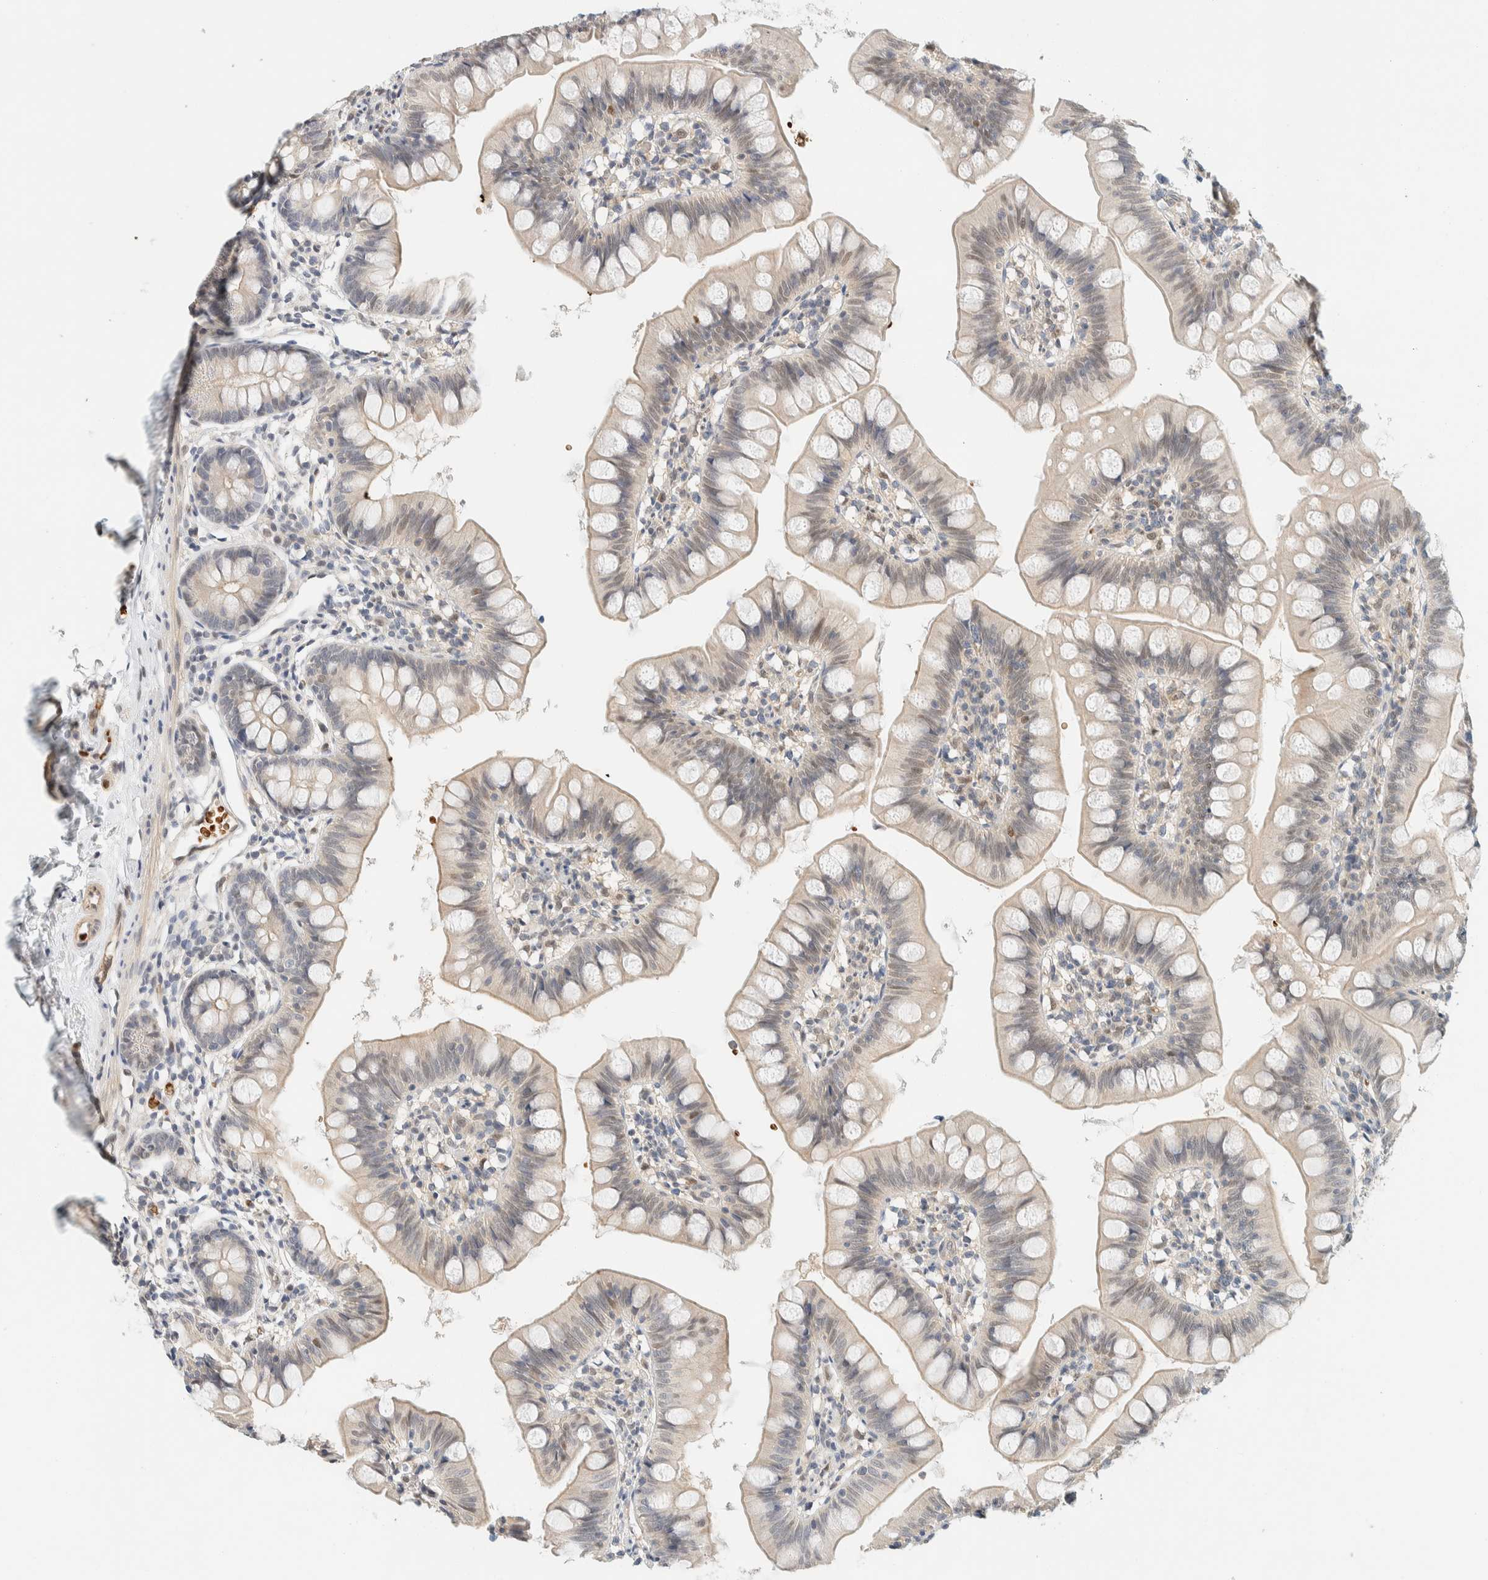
{"staining": {"intensity": "weak", "quantity": "25%-75%", "location": "cytoplasmic/membranous,nuclear"}, "tissue": "small intestine", "cell_type": "Glandular cells", "image_type": "normal", "snomed": [{"axis": "morphology", "description": "Normal tissue, NOS"}, {"axis": "topography", "description": "Small intestine"}], "caption": "Protein analysis of benign small intestine shows weak cytoplasmic/membranous,nuclear staining in approximately 25%-75% of glandular cells. Using DAB (3,3'-diaminobenzidine) (brown) and hematoxylin (blue) stains, captured at high magnification using brightfield microscopy.", "gene": "TSTD2", "patient": {"sex": "male", "age": 7}}